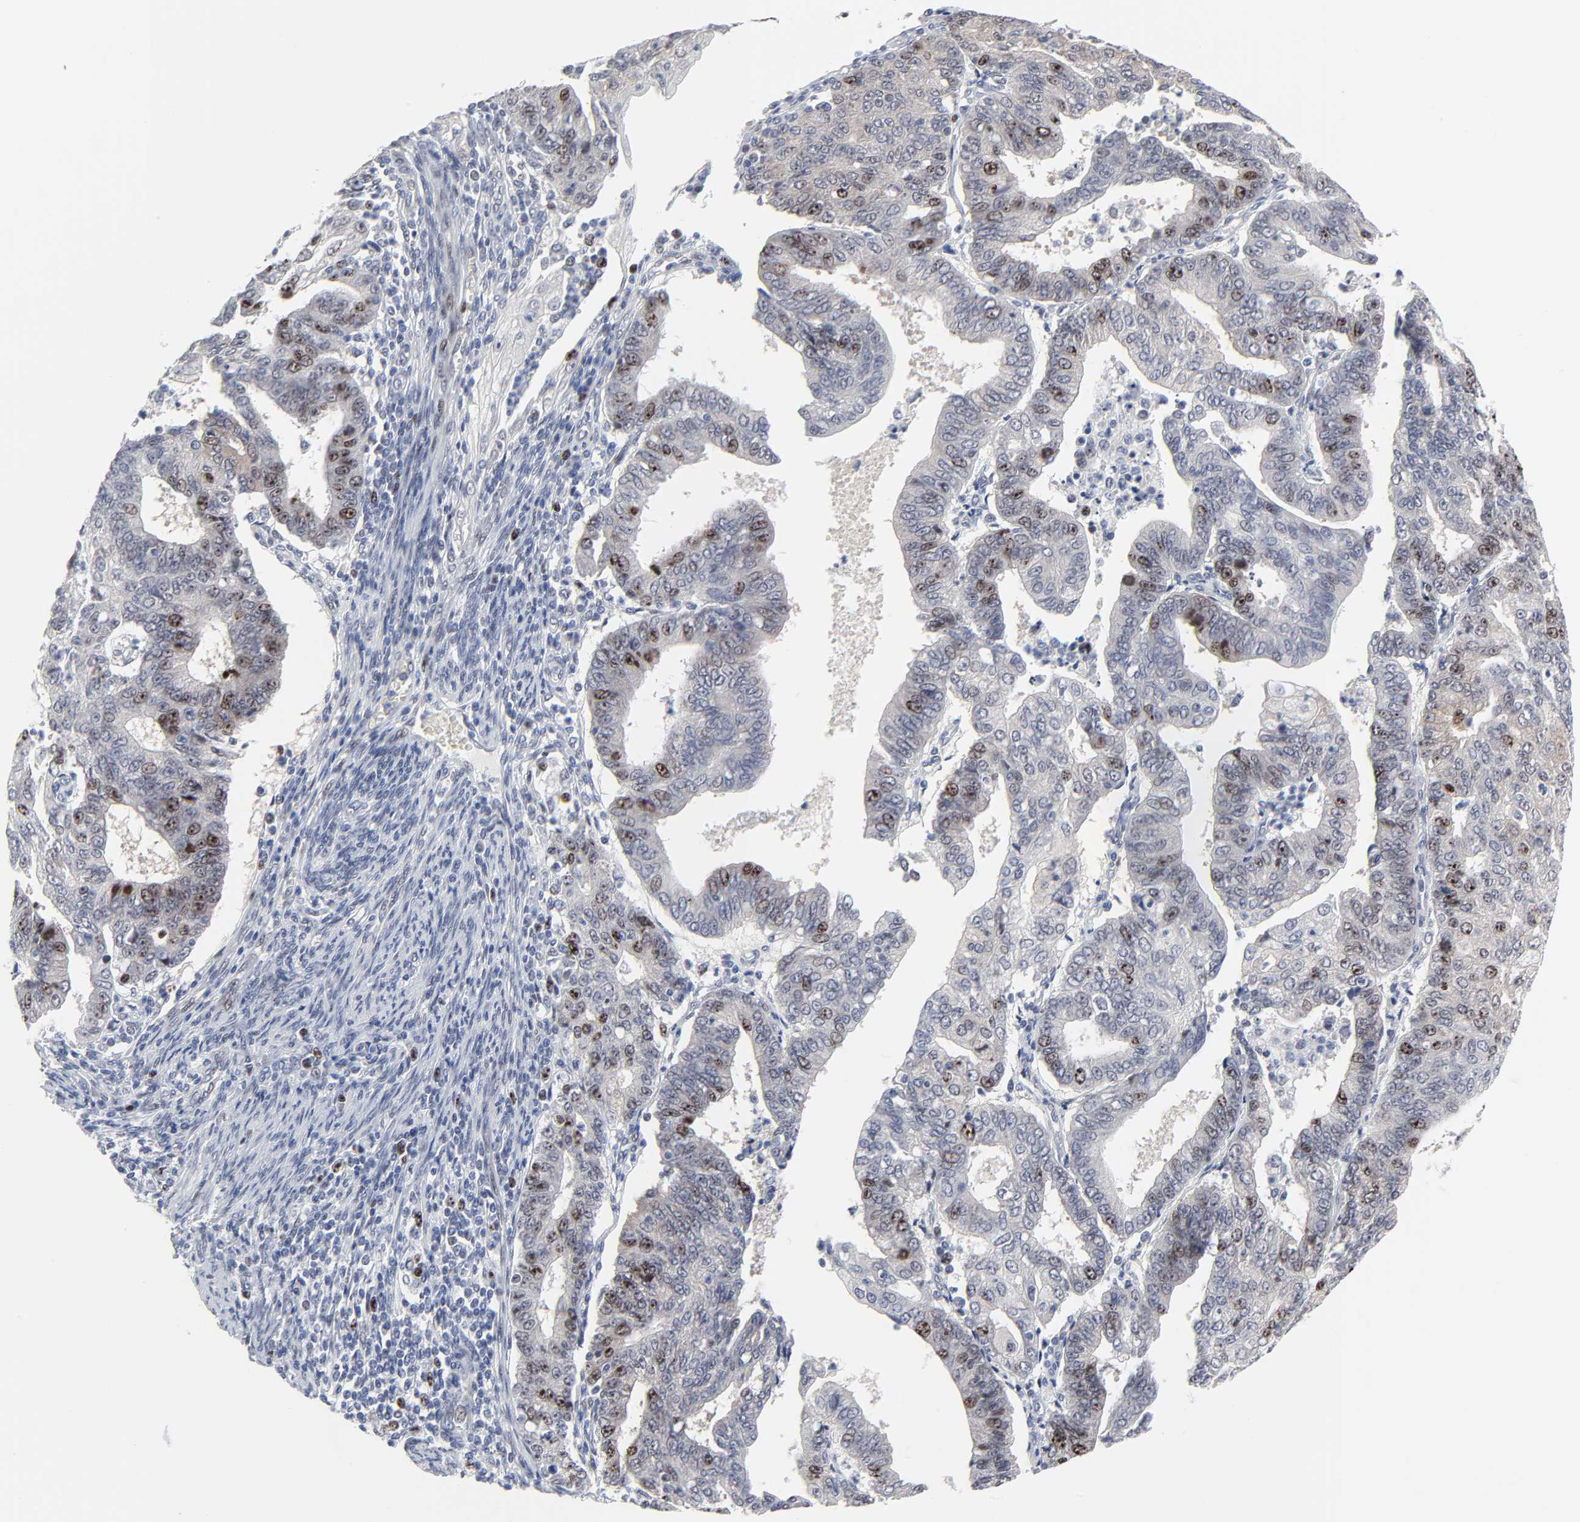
{"staining": {"intensity": "moderate", "quantity": "<25%", "location": "nuclear"}, "tissue": "endometrial cancer", "cell_type": "Tumor cells", "image_type": "cancer", "snomed": [{"axis": "morphology", "description": "Adenocarcinoma, NOS"}, {"axis": "topography", "description": "Endometrium"}], "caption": "A high-resolution image shows immunohistochemistry (IHC) staining of endometrial cancer (adenocarcinoma), which demonstrates moderate nuclear positivity in approximately <25% of tumor cells.", "gene": "ZNF589", "patient": {"sex": "female", "age": 56}}